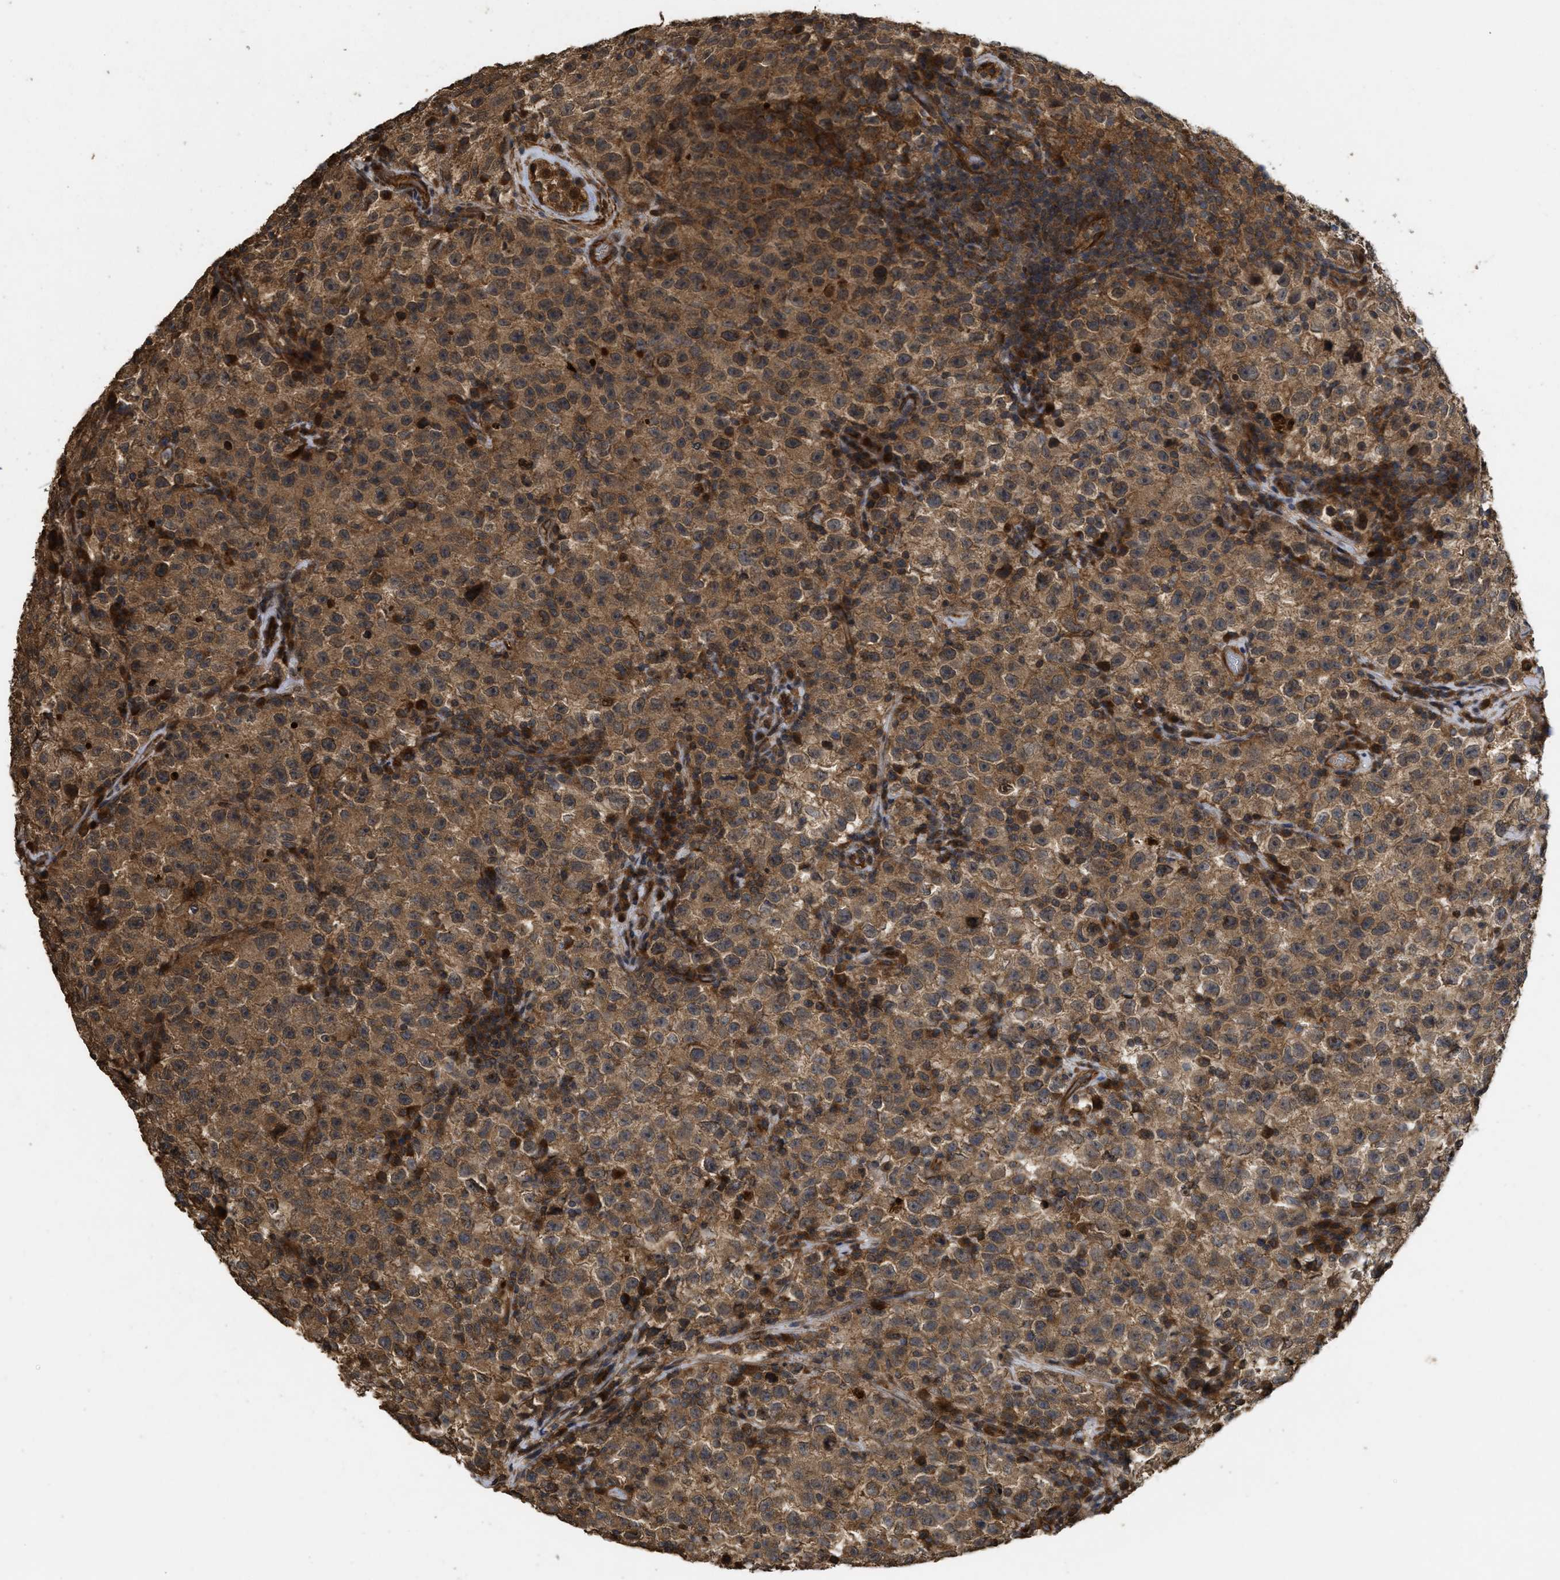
{"staining": {"intensity": "moderate", "quantity": ">75%", "location": "cytoplasmic/membranous"}, "tissue": "testis cancer", "cell_type": "Tumor cells", "image_type": "cancer", "snomed": [{"axis": "morphology", "description": "Seminoma, NOS"}, {"axis": "topography", "description": "Testis"}], "caption": "Seminoma (testis) stained with a protein marker demonstrates moderate staining in tumor cells.", "gene": "FZD6", "patient": {"sex": "male", "age": 22}}